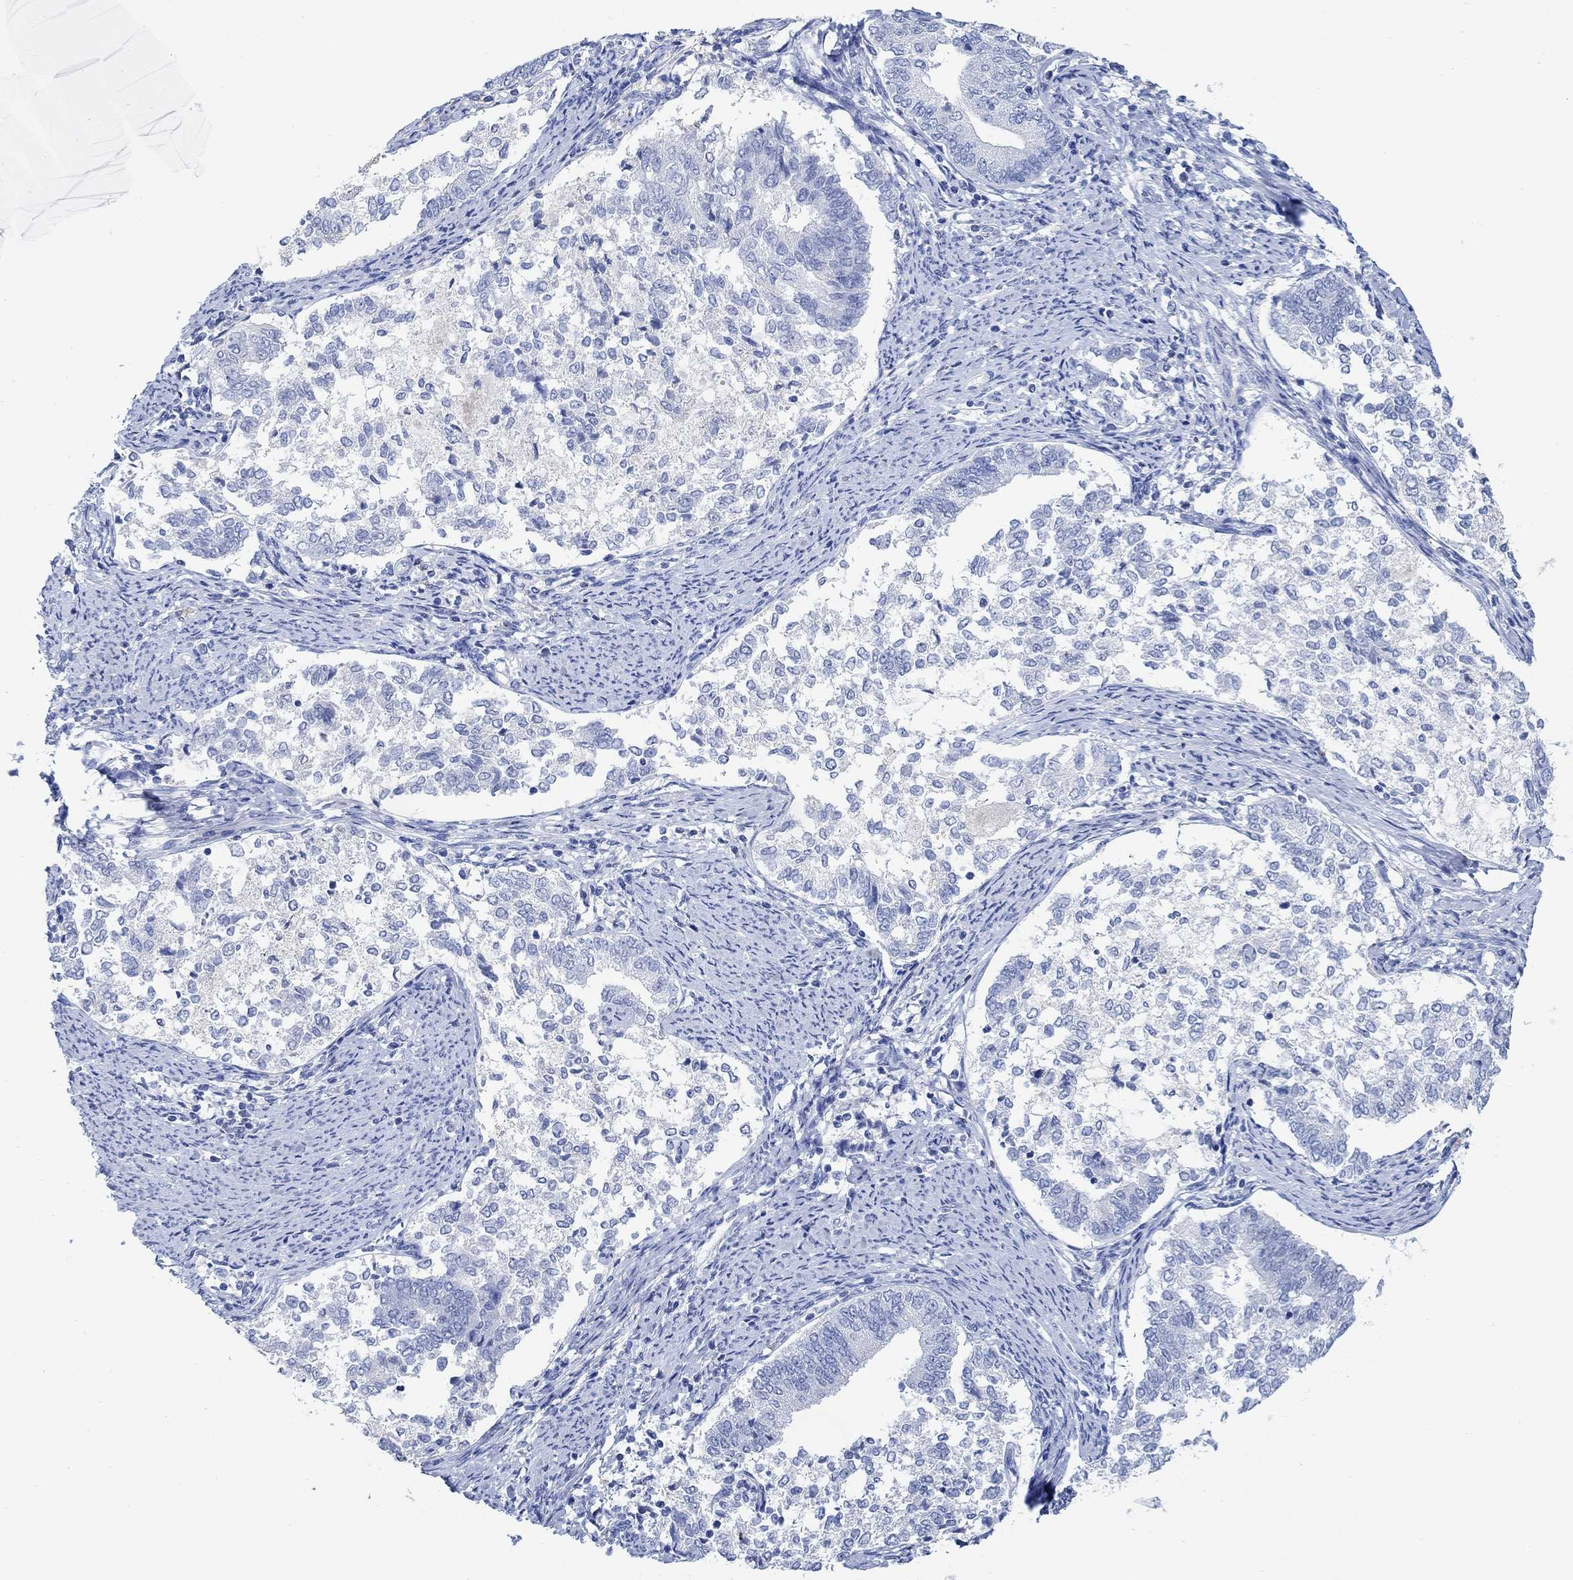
{"staining": {"intensity": "negative", "quantity": "none", "location": "none"}, "tissue": "endometrial cancer", "cell_type": "Tumor cells", "image_type": "cancer", "snomed": [{"axis": "morphology", "description": "Adenocarcinoma, NOS"}, {"axis": "topography", "description": "Endometrium"}], "caption": "High power microscopy photomicrograph of an IHC image of endometrial adenocarcinoma, revealing no significant staining in tumor cells.", "gene": "PPP1R17", "patient": {"sex": "female", "age": 65}}